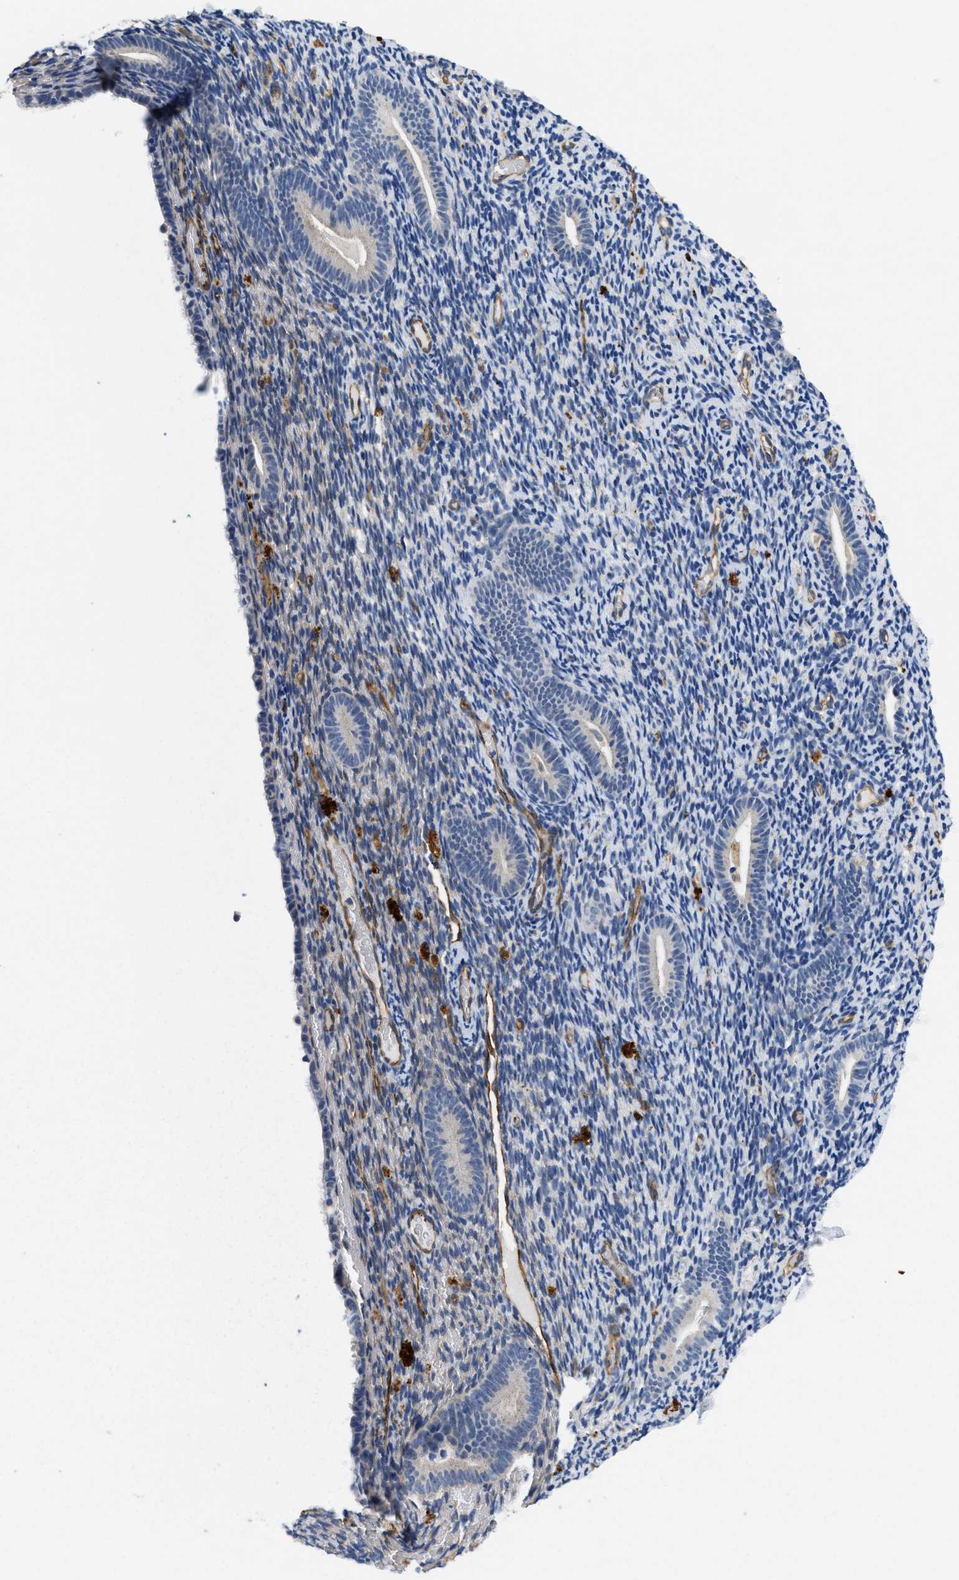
{"staining": {"intensity": "strong", "quantity": "<25%", "location": "cytoplasmic/membranous"}, "tissue": "endometrium", "cell_type": "Cells in endometrial stroma", "image_type": "normal", "snomed": [{"axis": "morphology", "description": "Normal tissue, NOS"}, {"axis": "topography", "description": "Endometrium"}], "caption": "Endometrium stained with DAB immunohistochemistry (IHC) shows medium levels of strong cytoplasmic/membranous positivity in about <25% of cells in endometrial stroma.", "gene": "RAPH1", "patient": {"sex": "female", "age": 51}}